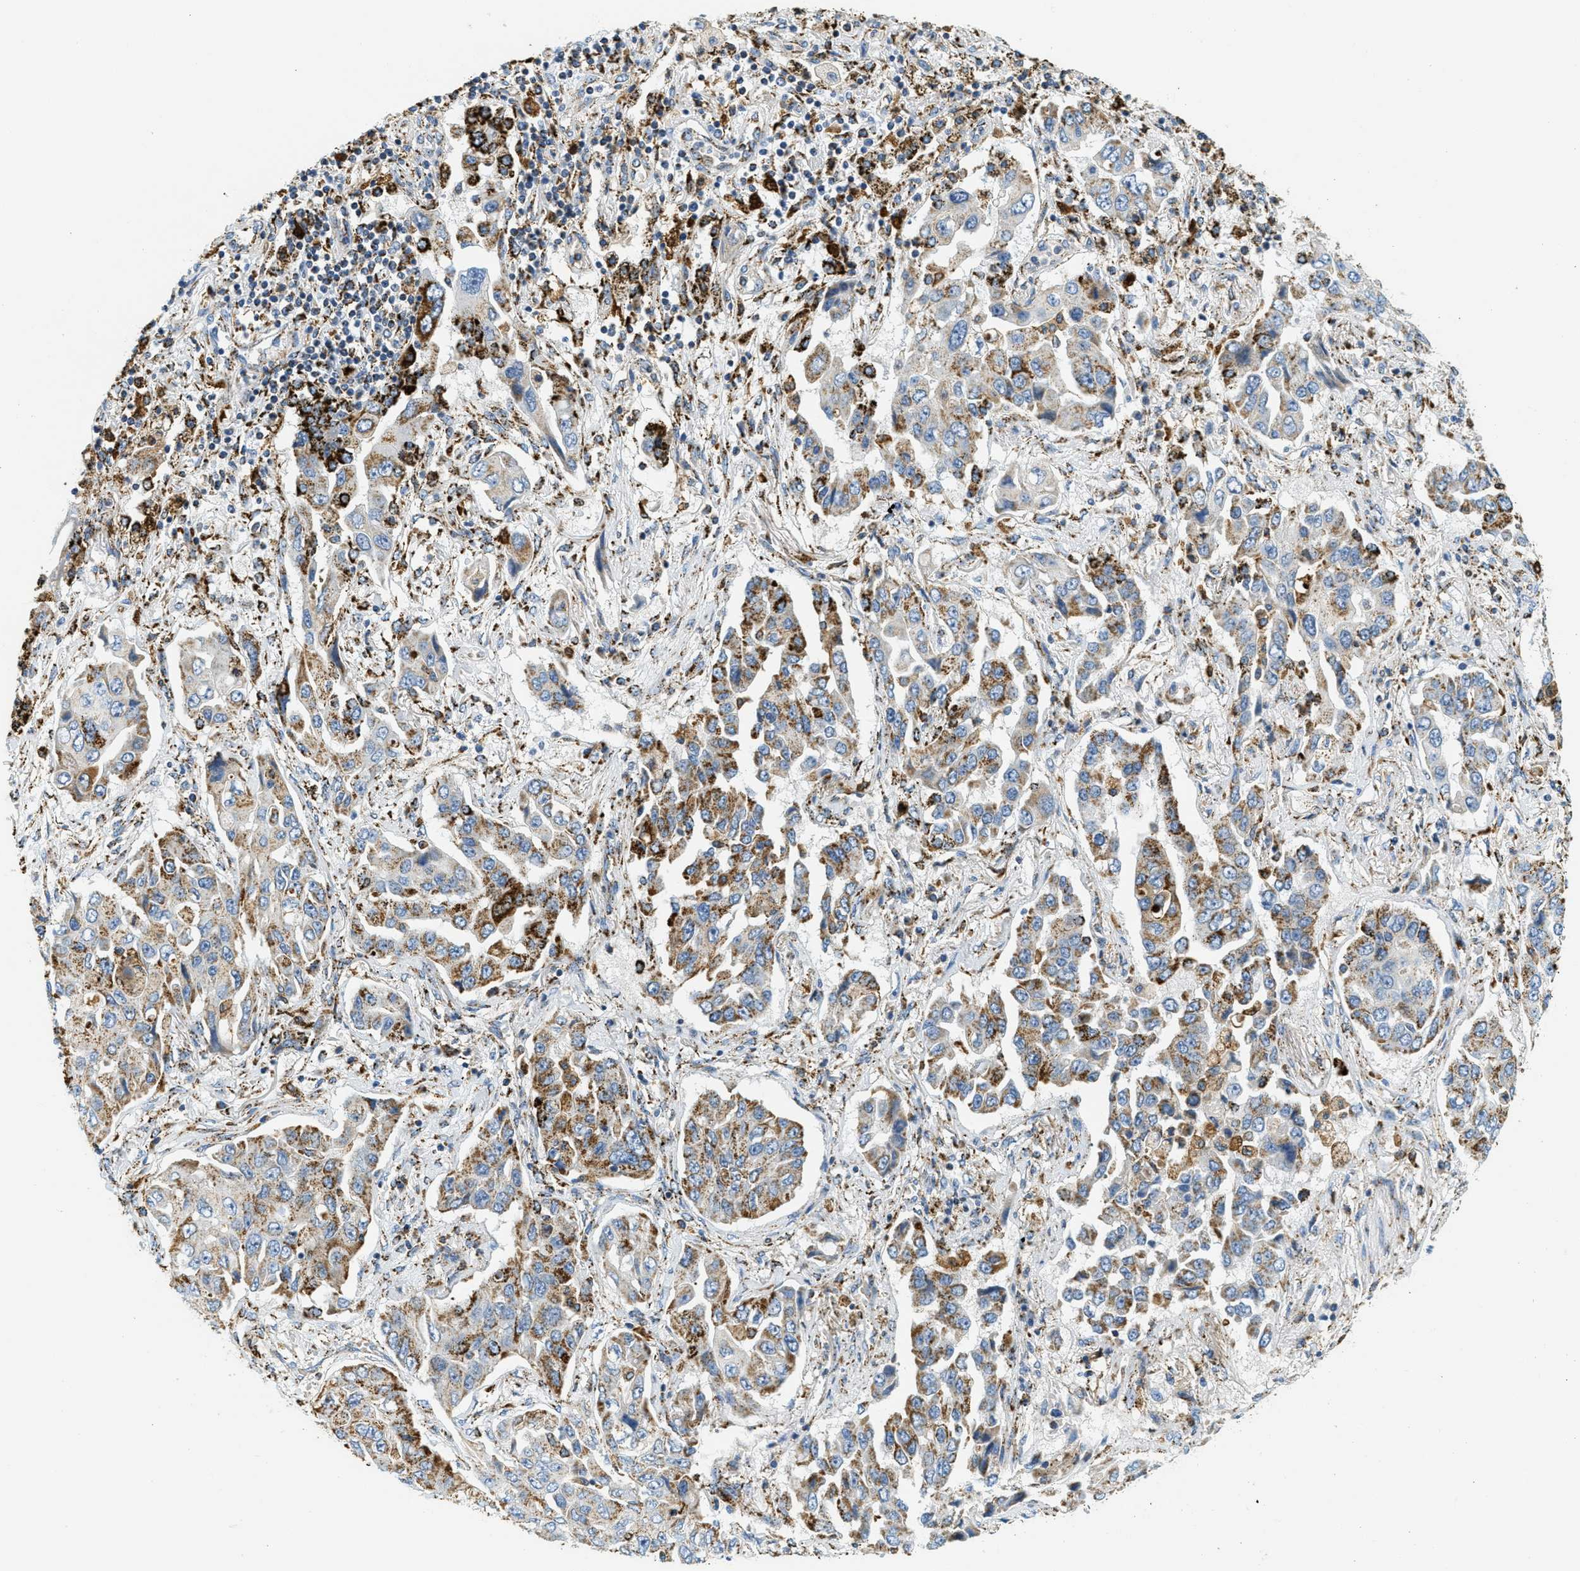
{"staining": {"intensity": "moderate", "quantity": ">75%", "location": "cytoplasmic/membranous"}, "tissue": "lung cancer", "cell_type": "Tumor cells", "image_type": "cancer", "snomed": [{"axis": "morphology", "description": "Adenocarcinoma, NOS"}, {"axis": "topography", "description": "Lung"}], "caption": "Lung cancer (adenocarcinoma) stained with a protein marker demonstrates moderate staining in tumor cells.", "gene": "HLCS", "patient": {"sex": "female", "age": 65}}